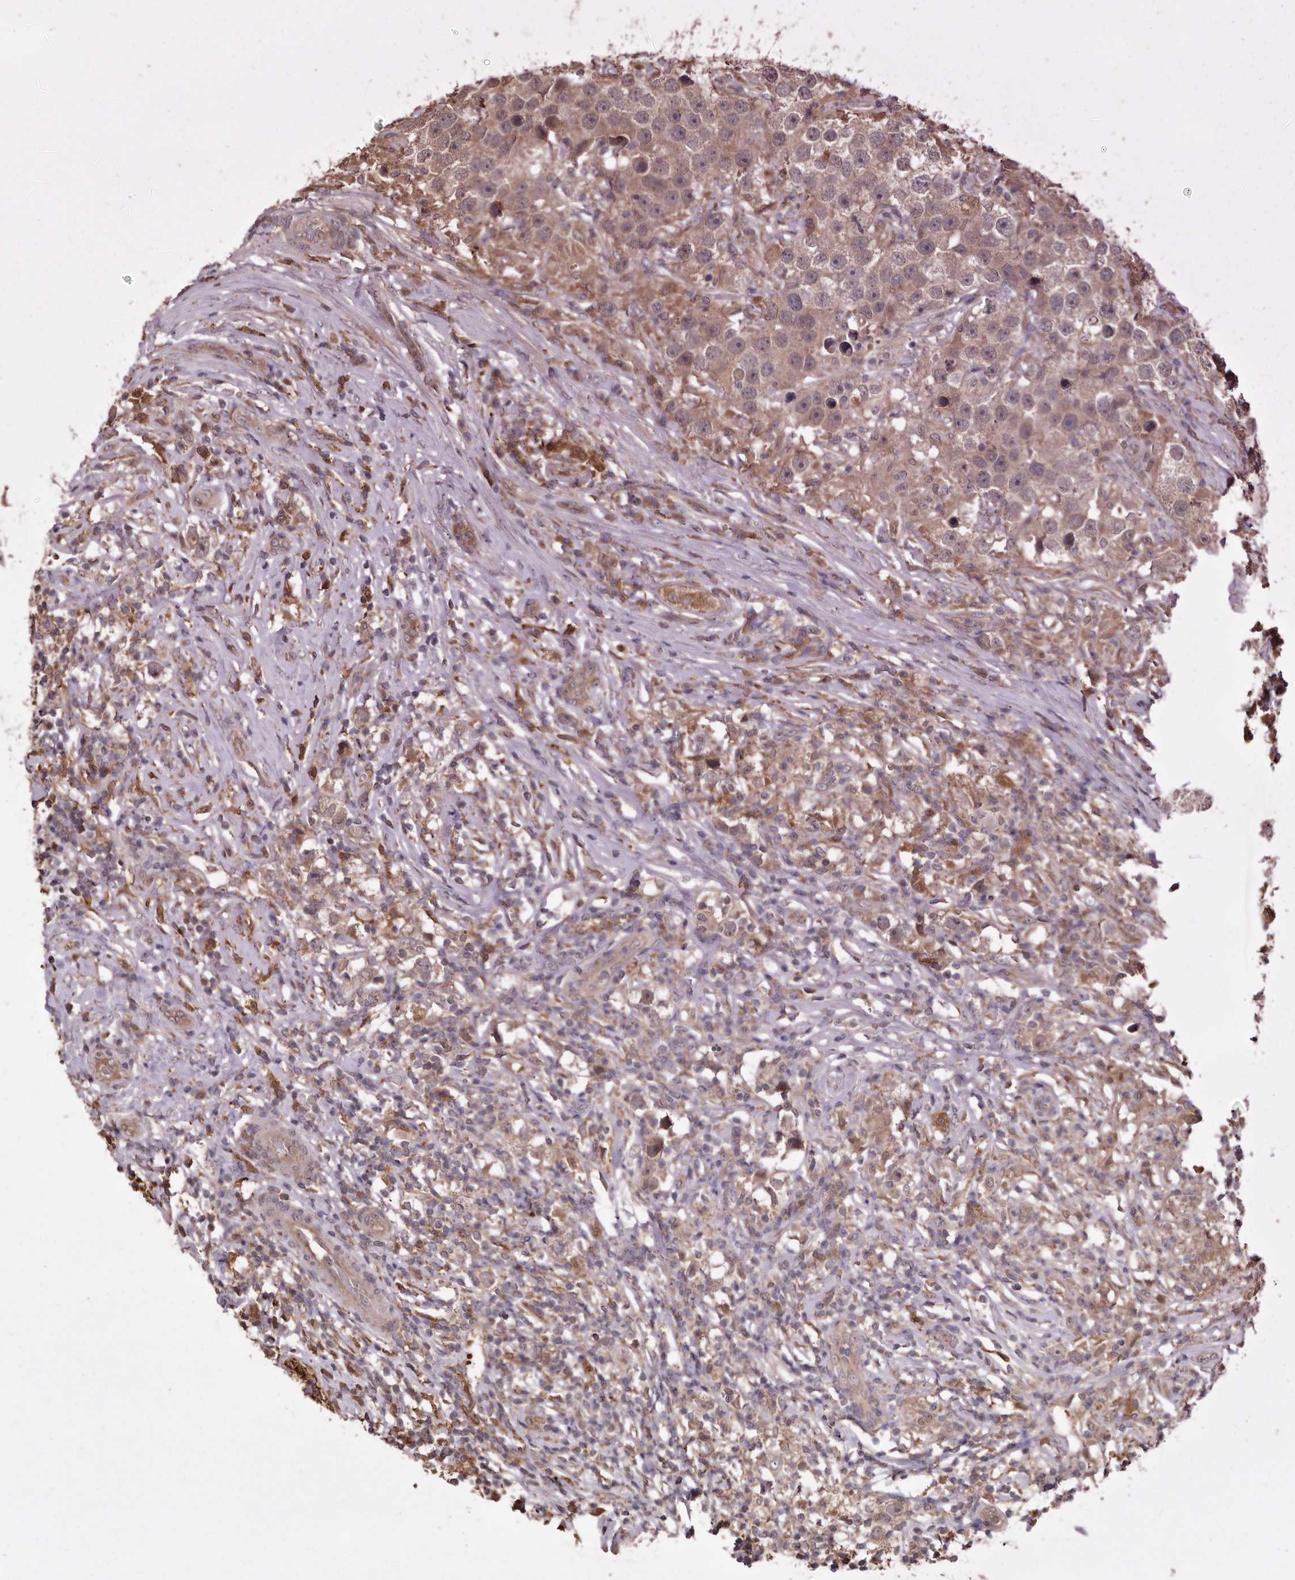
{"staining": {"intensity": "weak", "quantity": ">75%", "location": "cytoplasmic/membranous,nuclear"}, "tissue": "testis cancer", "cell_type": "Tumor cells", "image_type": "cancer", "snomed": [{"axis": "morphology", "description": "Seminoma, NOS"}, {"axis": "topography", "description": "Testis"}], "caption": "Weak cytoplasmic/membranous and nuclear protein staining is identified in approximately >75% of tumor cells in testis seminoma.", "gene": "RSPO2", "patient": {"sex": "male", "age": 49}}